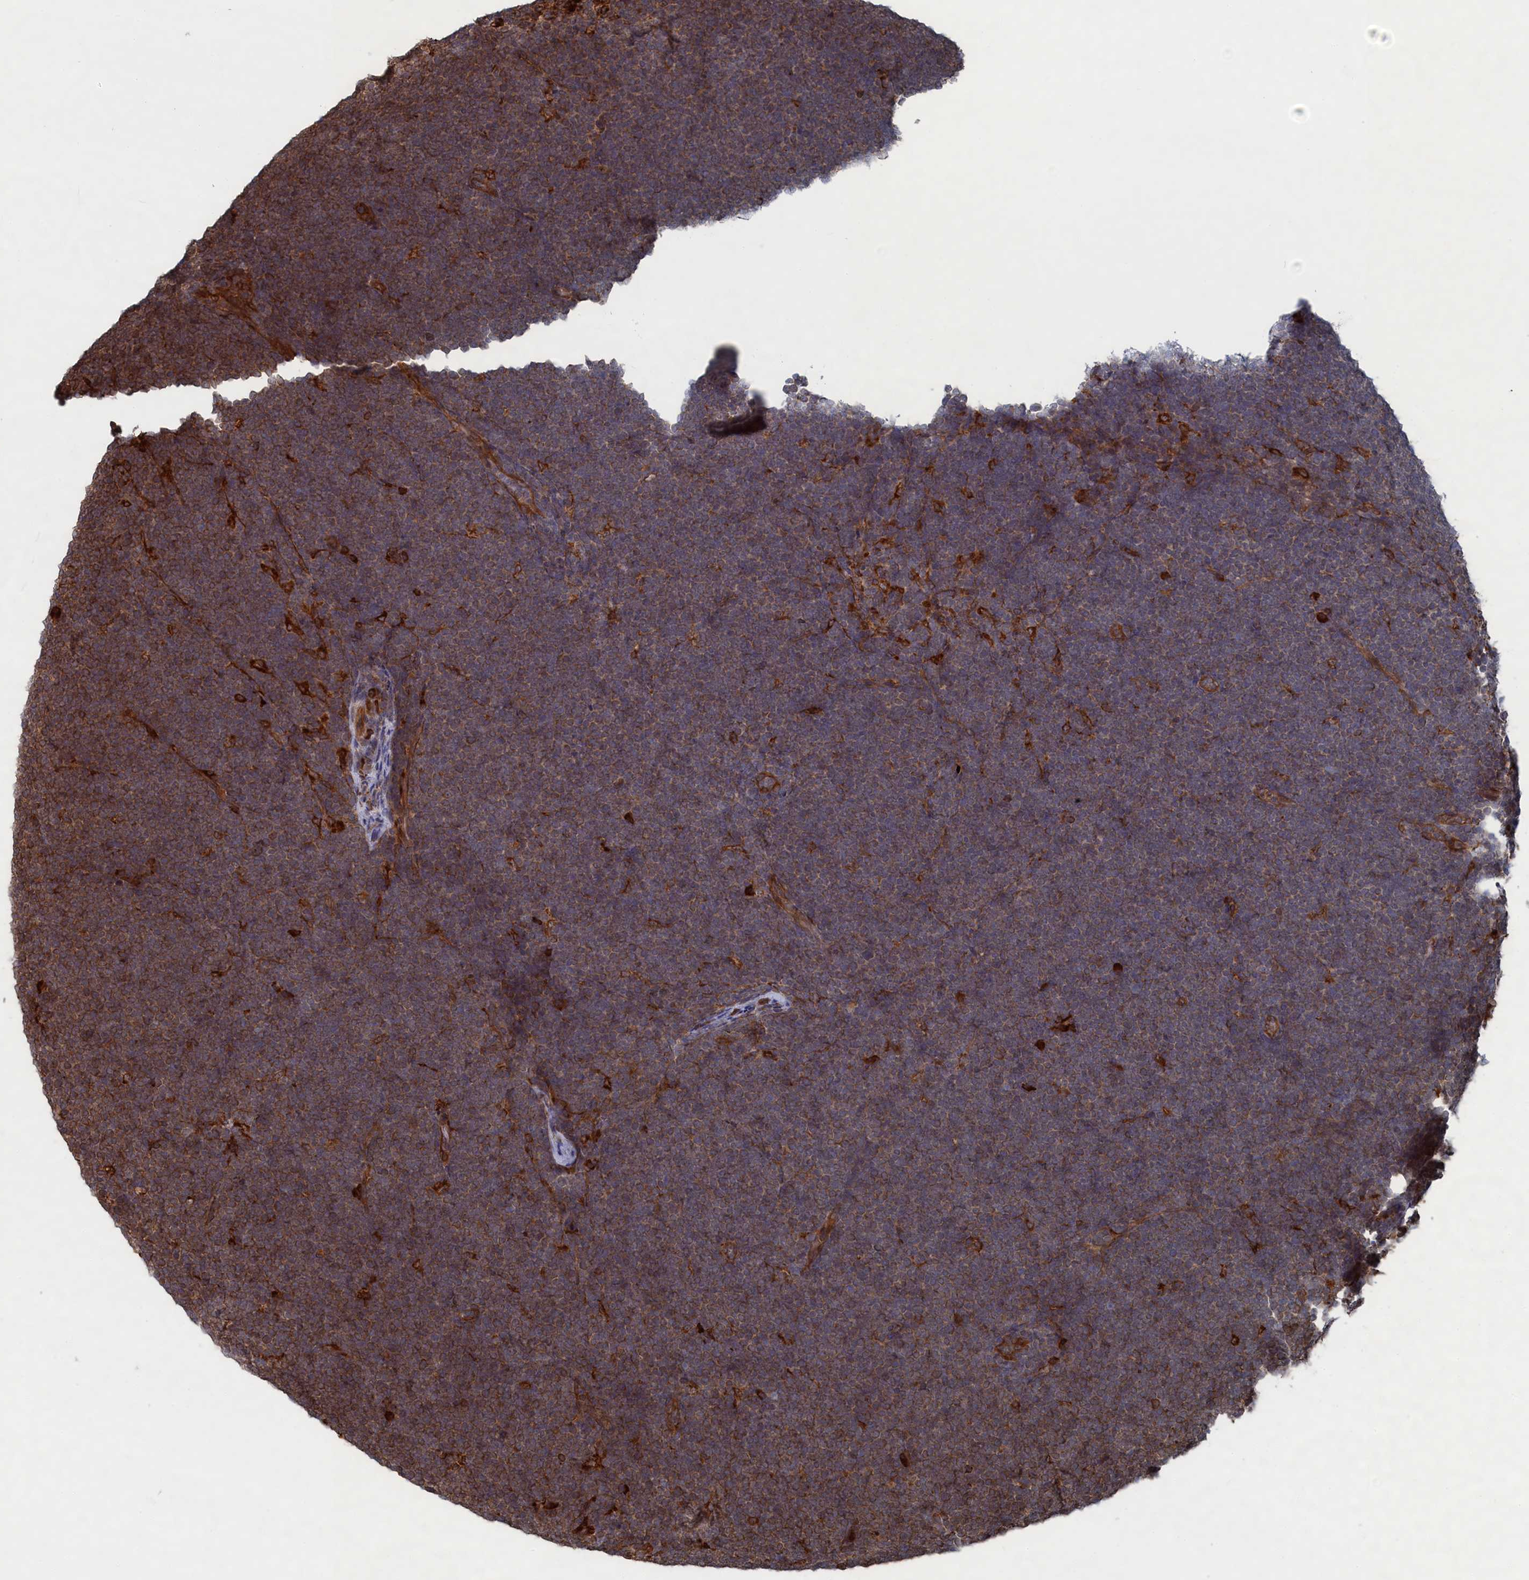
{"staining": {"intensity": "weak", "quantity": "25%-75%", "location": "cytoplasmic/membranous"}, "tissue": "lymphoma", "cell_type": "Tumor cells", "image_type": "cancer", "snomed": [{"axis": "morphology", "description": "Malignant lymphoma, non-Hodgkin's type, High grade"}, {"axis": "topography", "description": "Lymph node"}], "caption": "Lymphoma stained with IHC reveals weak cytoplasmic/membranous staining in about 25%-75% of tumor cells.", "gene": "BPIFB6", "patient": {"sex": "male", "age": 13}}